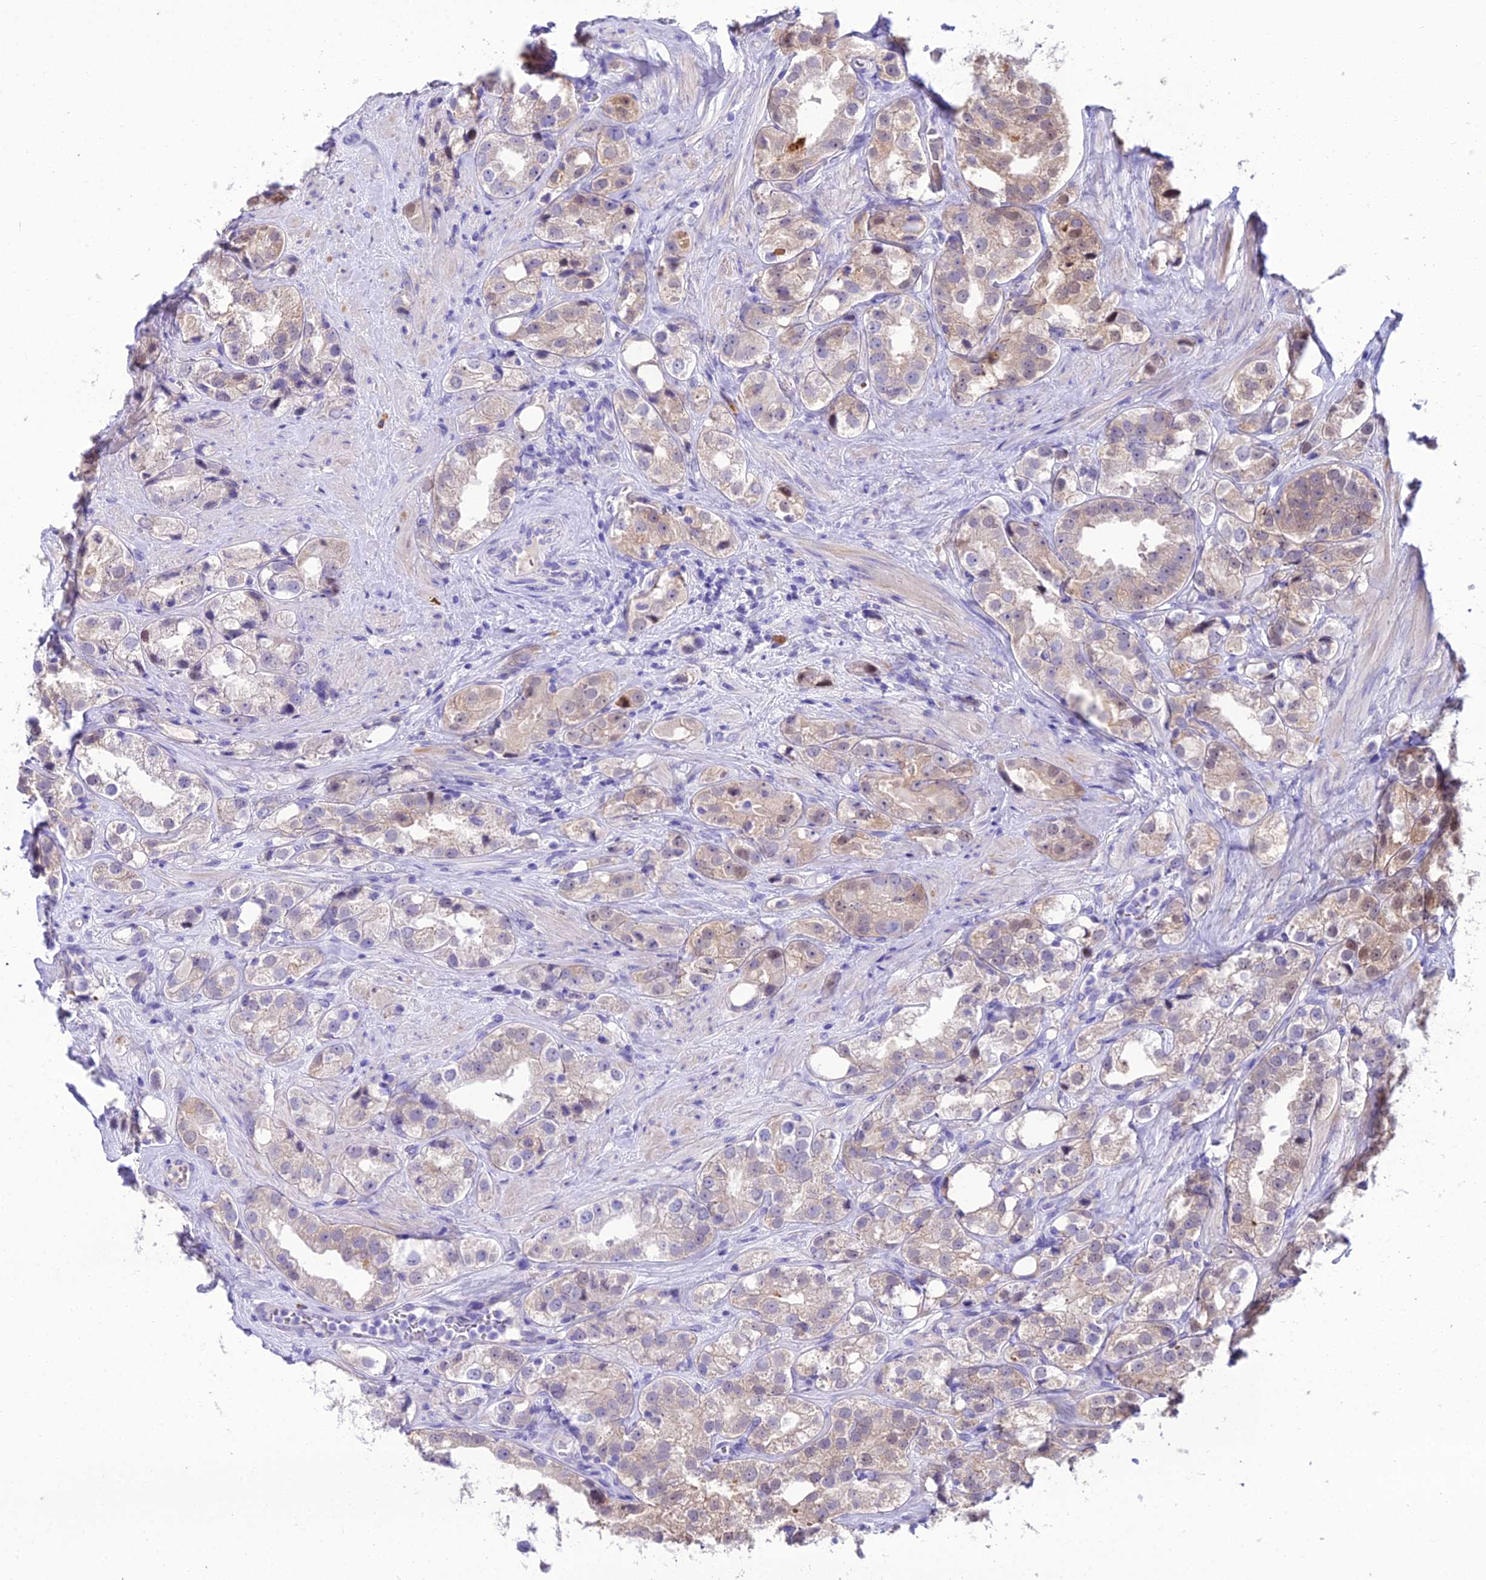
{"staining": {"intensity": "weak", "quantity": "<25%", "location": "cytoplasmic/membranous"}, "tissue": "prostate cancer", "cell_type": "Tumor cells", "image_type": "cancer", "snomed": [{"axis": "morphology", "description": "Adenocarcinoma, NOS"}, {"axis": "topography", "description": "Prostate"}], "caption": "This is an immunohistochemistry micrograph of adenocarcinoma (prostate). There is no expression in tumor cells.", "gene": "MB21D2", "patient": {"sex": "male", "age": 79}}